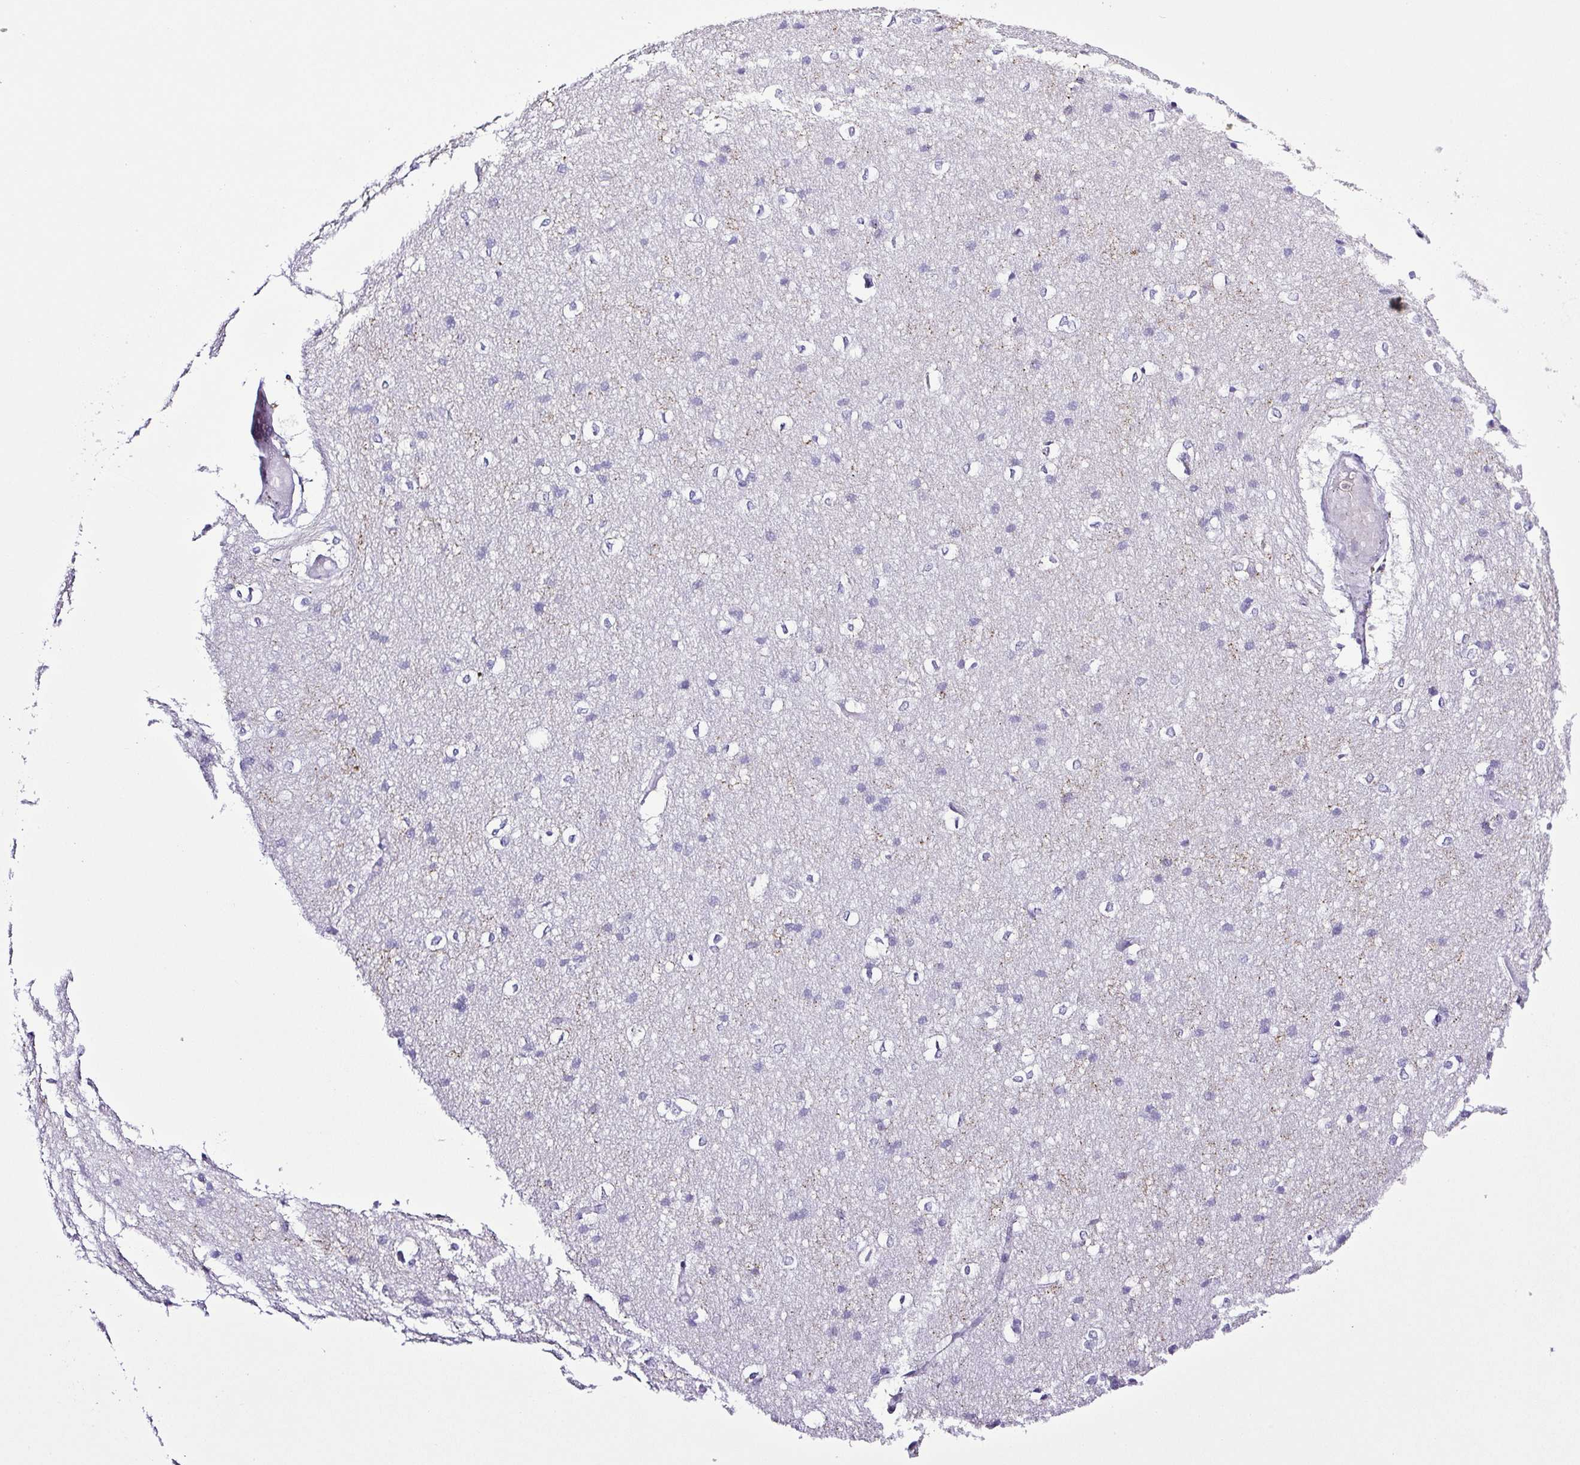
{"staining": {"intensity": "negative", "quantity": "none", "location": "none"}, "tissue": "cerebral cortex", "cell_type": "Endothelial cells", "image_type": "normal", "snomed": [{"axis": "morphology", "description": "Normal tissue, NOS"}, {"axis": "topography", "description": "Cerebral cortex"}], "caption": "Immunohistochemistry histopathology image of unremarkable cerebral cortex: human cerebral cortex stained with DAB demonstrates no significant protein expression in endothelial cells. (DAB (3,3'-diaminobenzidine) immunohistochemistry visualized using brightfield microscopy, high magnification).", "gene": "SYNPR", "patient": {"sex": "male", "age": 37}}